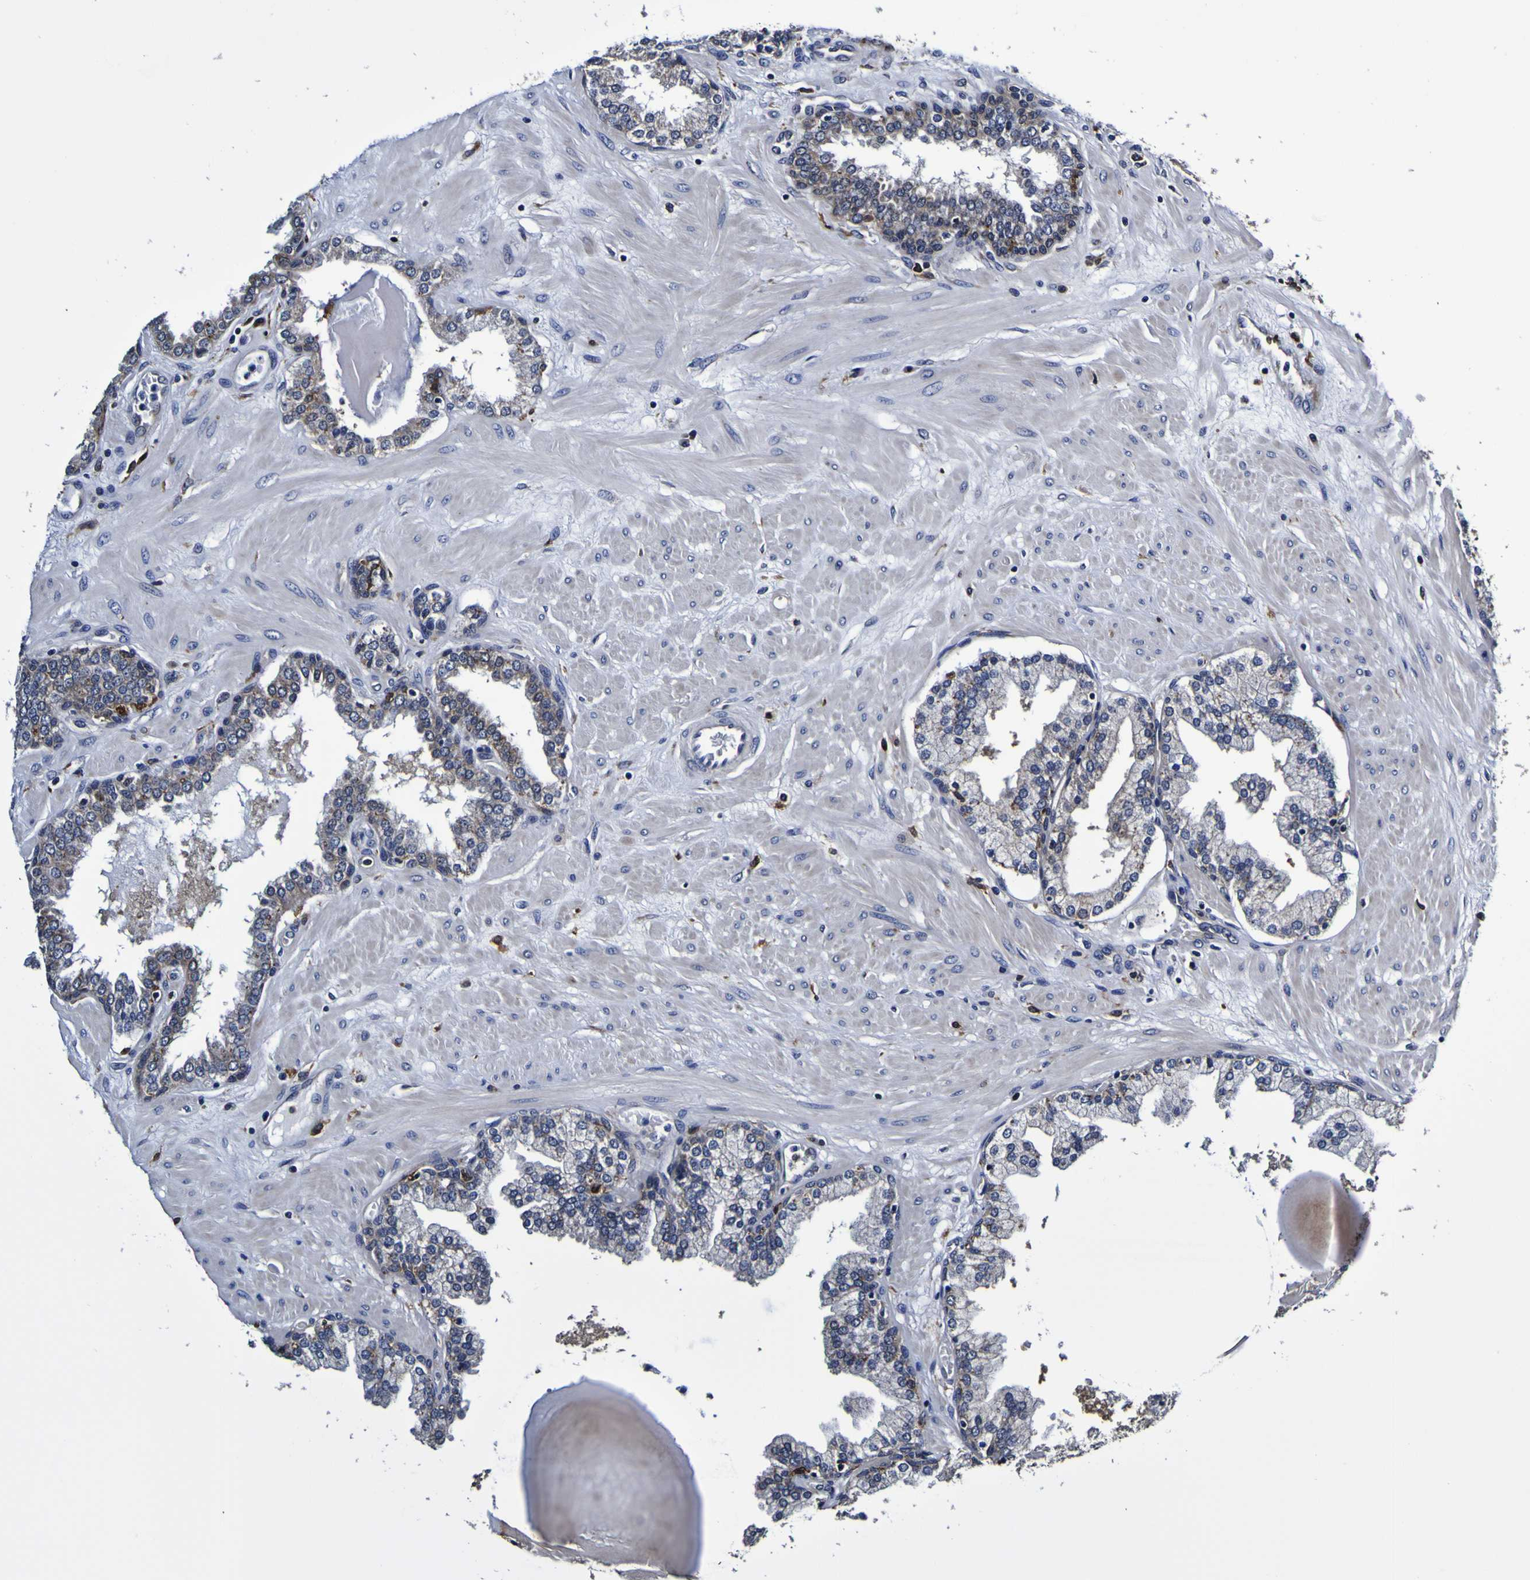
{"staining": {"intensity": "negative", "quantity": "none", "location": "none"}, "tissue": "prostate", "cell_type": "Glandular cells", "image_type": "normal", "snomed": [{"axis": "morphology", "description": "Normal tissue, NOS"}, {"axis": "topography", "description": "Prostate"}], "caption": "This histopathology image is of benign prostate stained with immunohistochemistry to label a protein in brown with the nuclei are counter-stained blue. There is no staining in glandular cells.", "gene": "GPX1", "patient": {"sex": "male", "age": 51}}